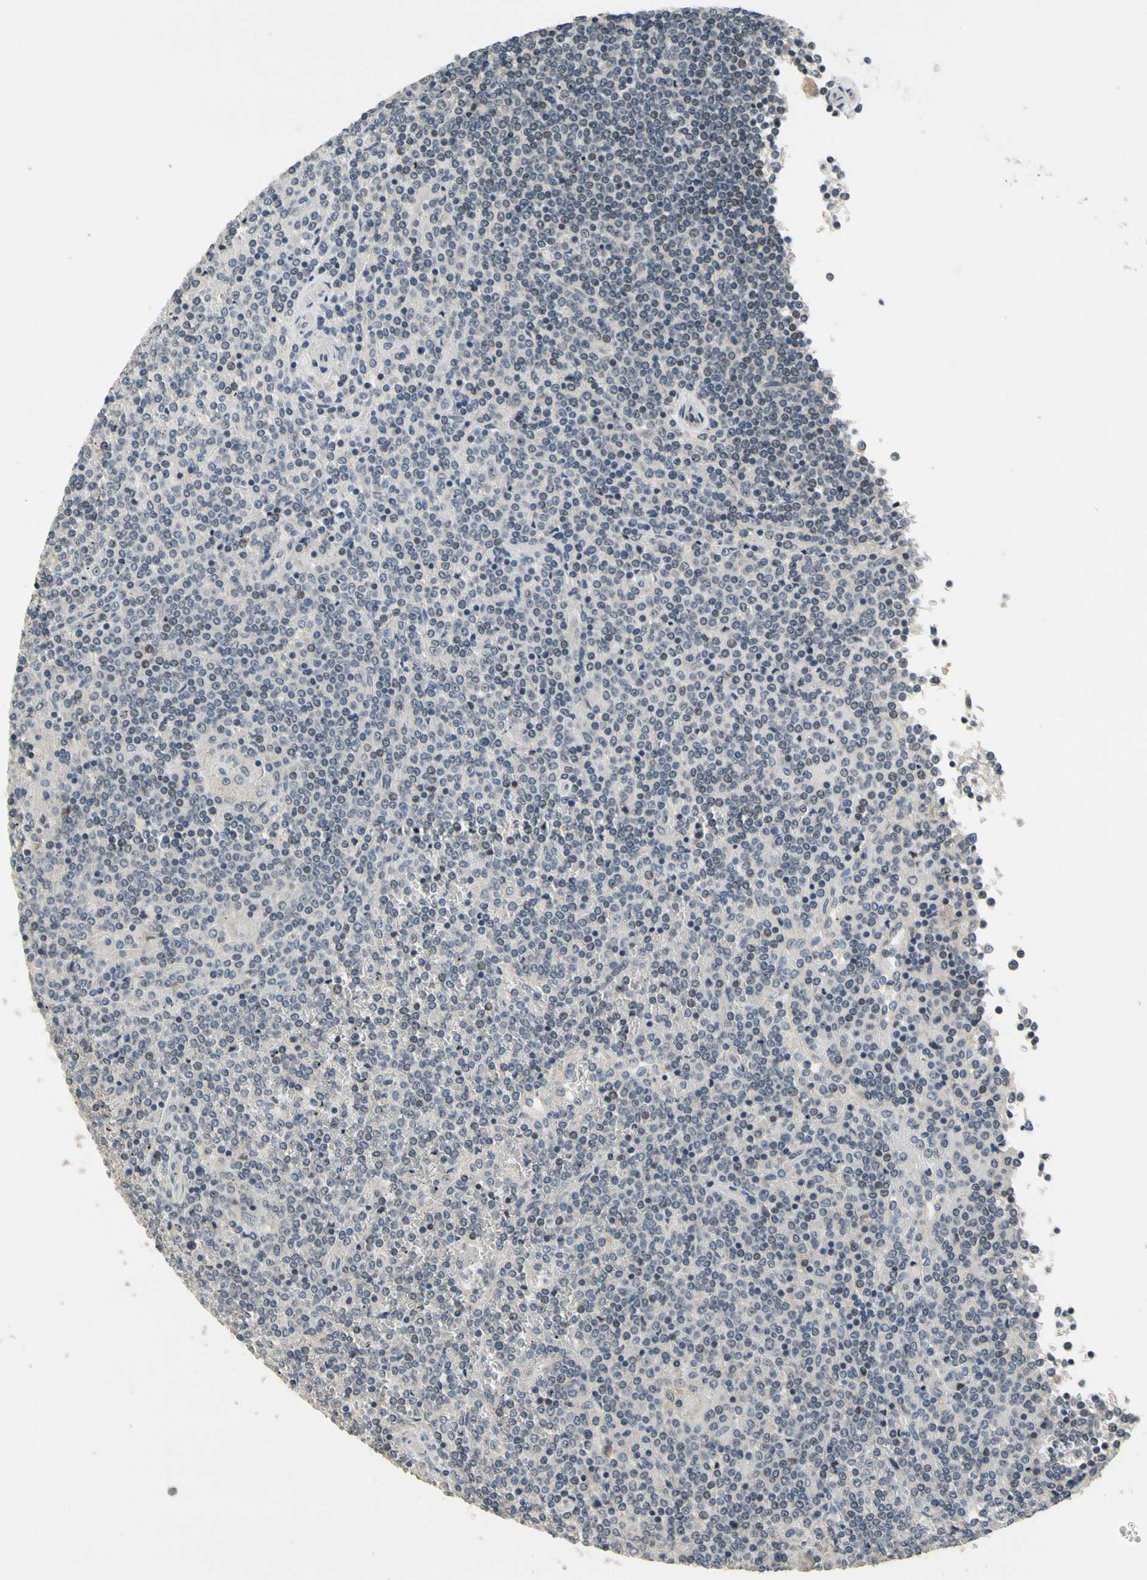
{"staining": {"intensity": "negative", "quantity": "none", "location": "none"}, "tissue": "lymphoma", "cell_type": "Tumor cells", "image_type": "cancer", "snomed": [{"axis": "morphology", "description": "Malignant lymphoma, non-Hodgkin's type, Low grade"}, {"axis": "topography", "description": "Spleen"}], "caption": "The micrograph displays no significant staining in tumor cells of low-grade malignant lymphoma, non-Hodgkin's type. (DAB (3,3'-diaminobenzidine) immunohistochemistry, high magnification).", "gene": "ALKBH3", "patient": {"sex": "female", "age": 19}}